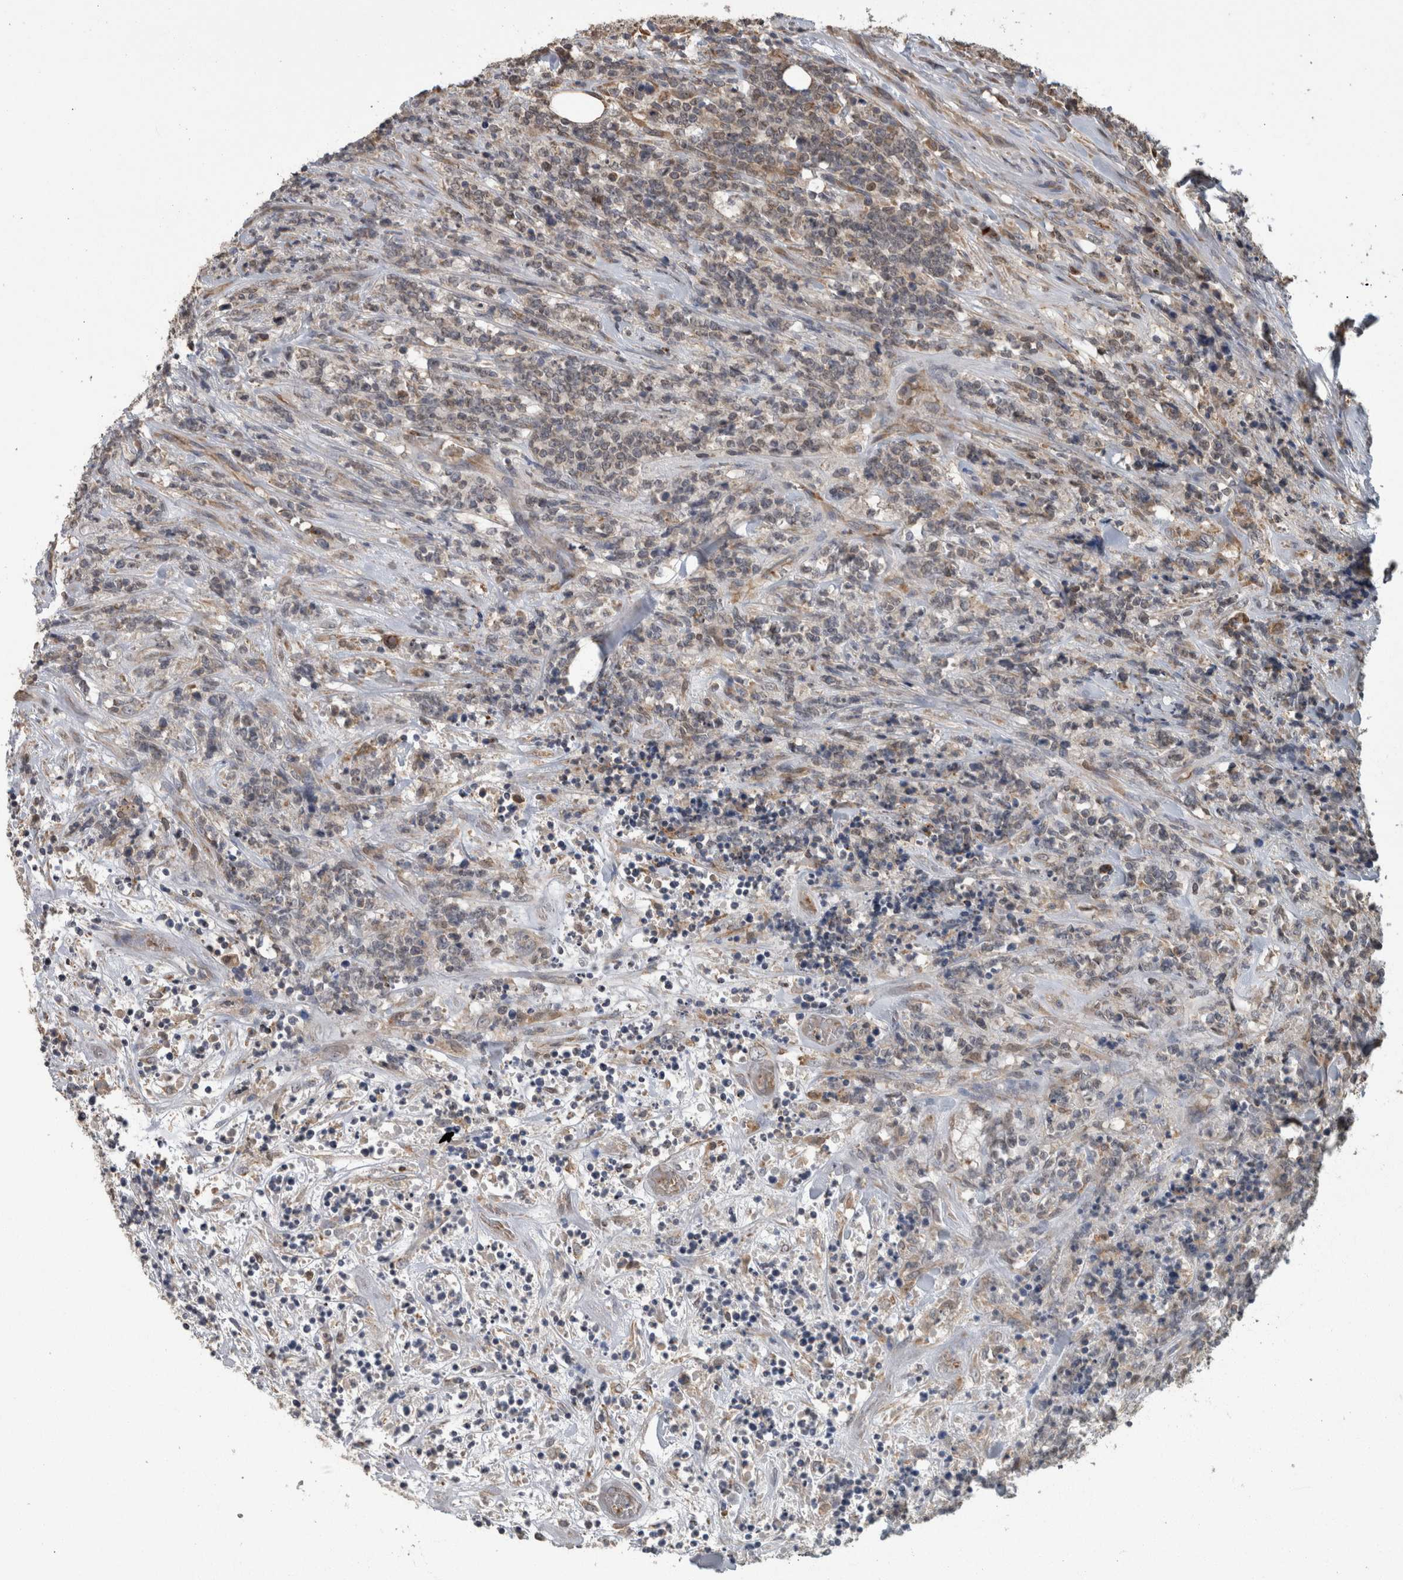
{"staining": {"intensity": "weak", "quantity": "<25%", "location": "cytoplasmic/membranous"}, "tissue": "lymphoma", "cell_type": "Tumor cells", "image_type": "cancer", "snomed": [{"axis": "morphology", "description": "Malignant lymphoma, non-Hodgkin's type, High grade"}, {"axis": "topography", "description": "Soft tissue"}], "caption": "The histopathology image exhibits no significant positivity in tumor cells of high-grade malignant lymphoma, non-Hodgkin's type.", "gene": "ADGRL3", "patient": {"sex": "male", "age": 18}}